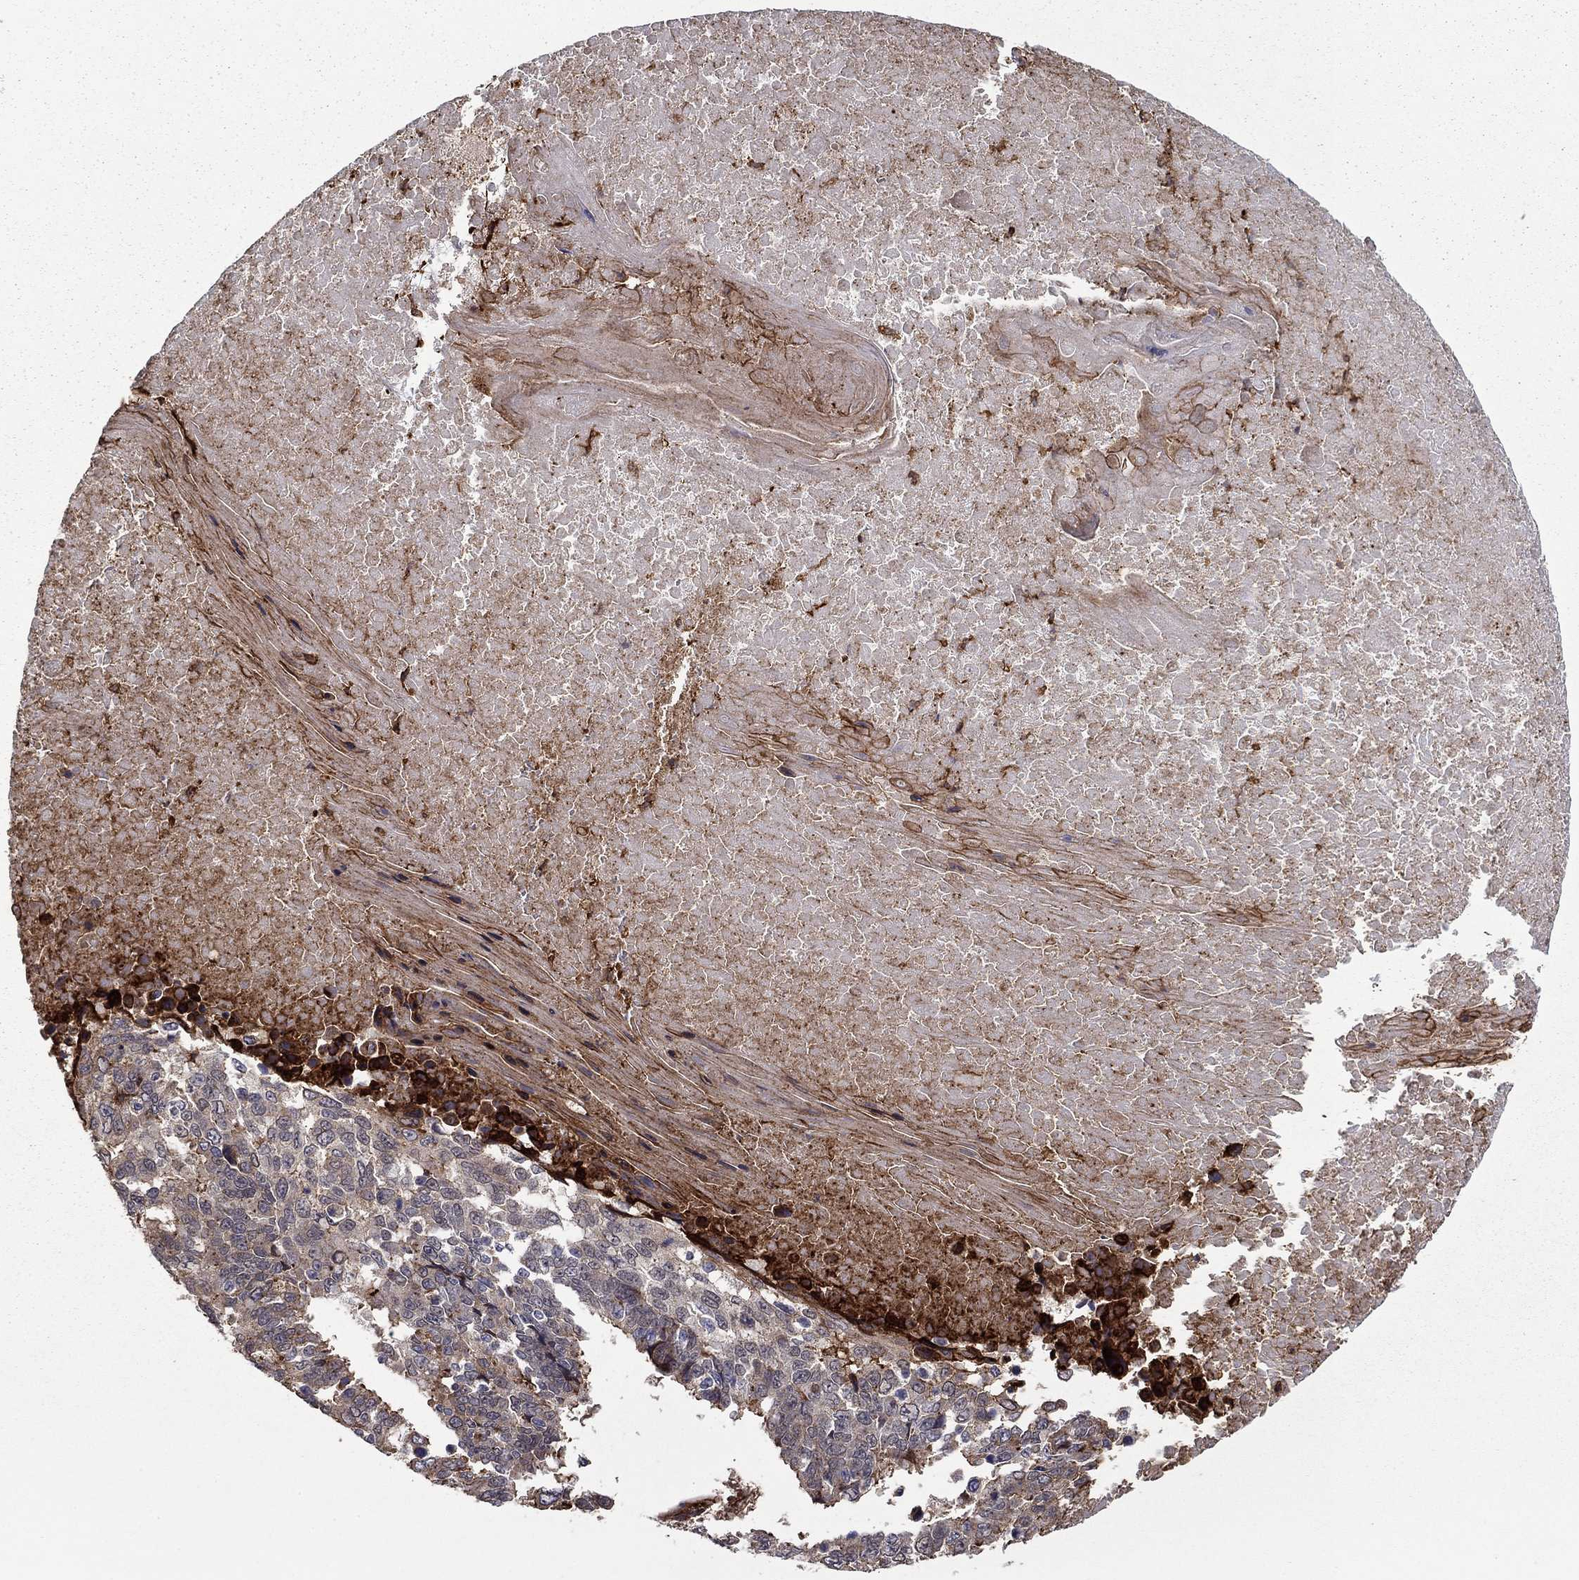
{"staining": {"intensity": "moderate", "quantity": "<25%", "location": "cytoplasmic/membranous"}, "tissue": "lung cancer", "cell_type": "Tumor cells", "image_type": "cancer", "snomed": [{"axis": "morphology", "description": "Squamous cell carcinoma, NOS"}, {"axis": "topography", "description": "Lung"}], "caption": "Human lung squamous cell carcinoma stained for a protein (brown) exhibits moderate cytoplasmic/membranous positive positivity in approximately <25% of tumor cells.", "gene": "ADM", "patient": {"sex": "male", "age": 73}}